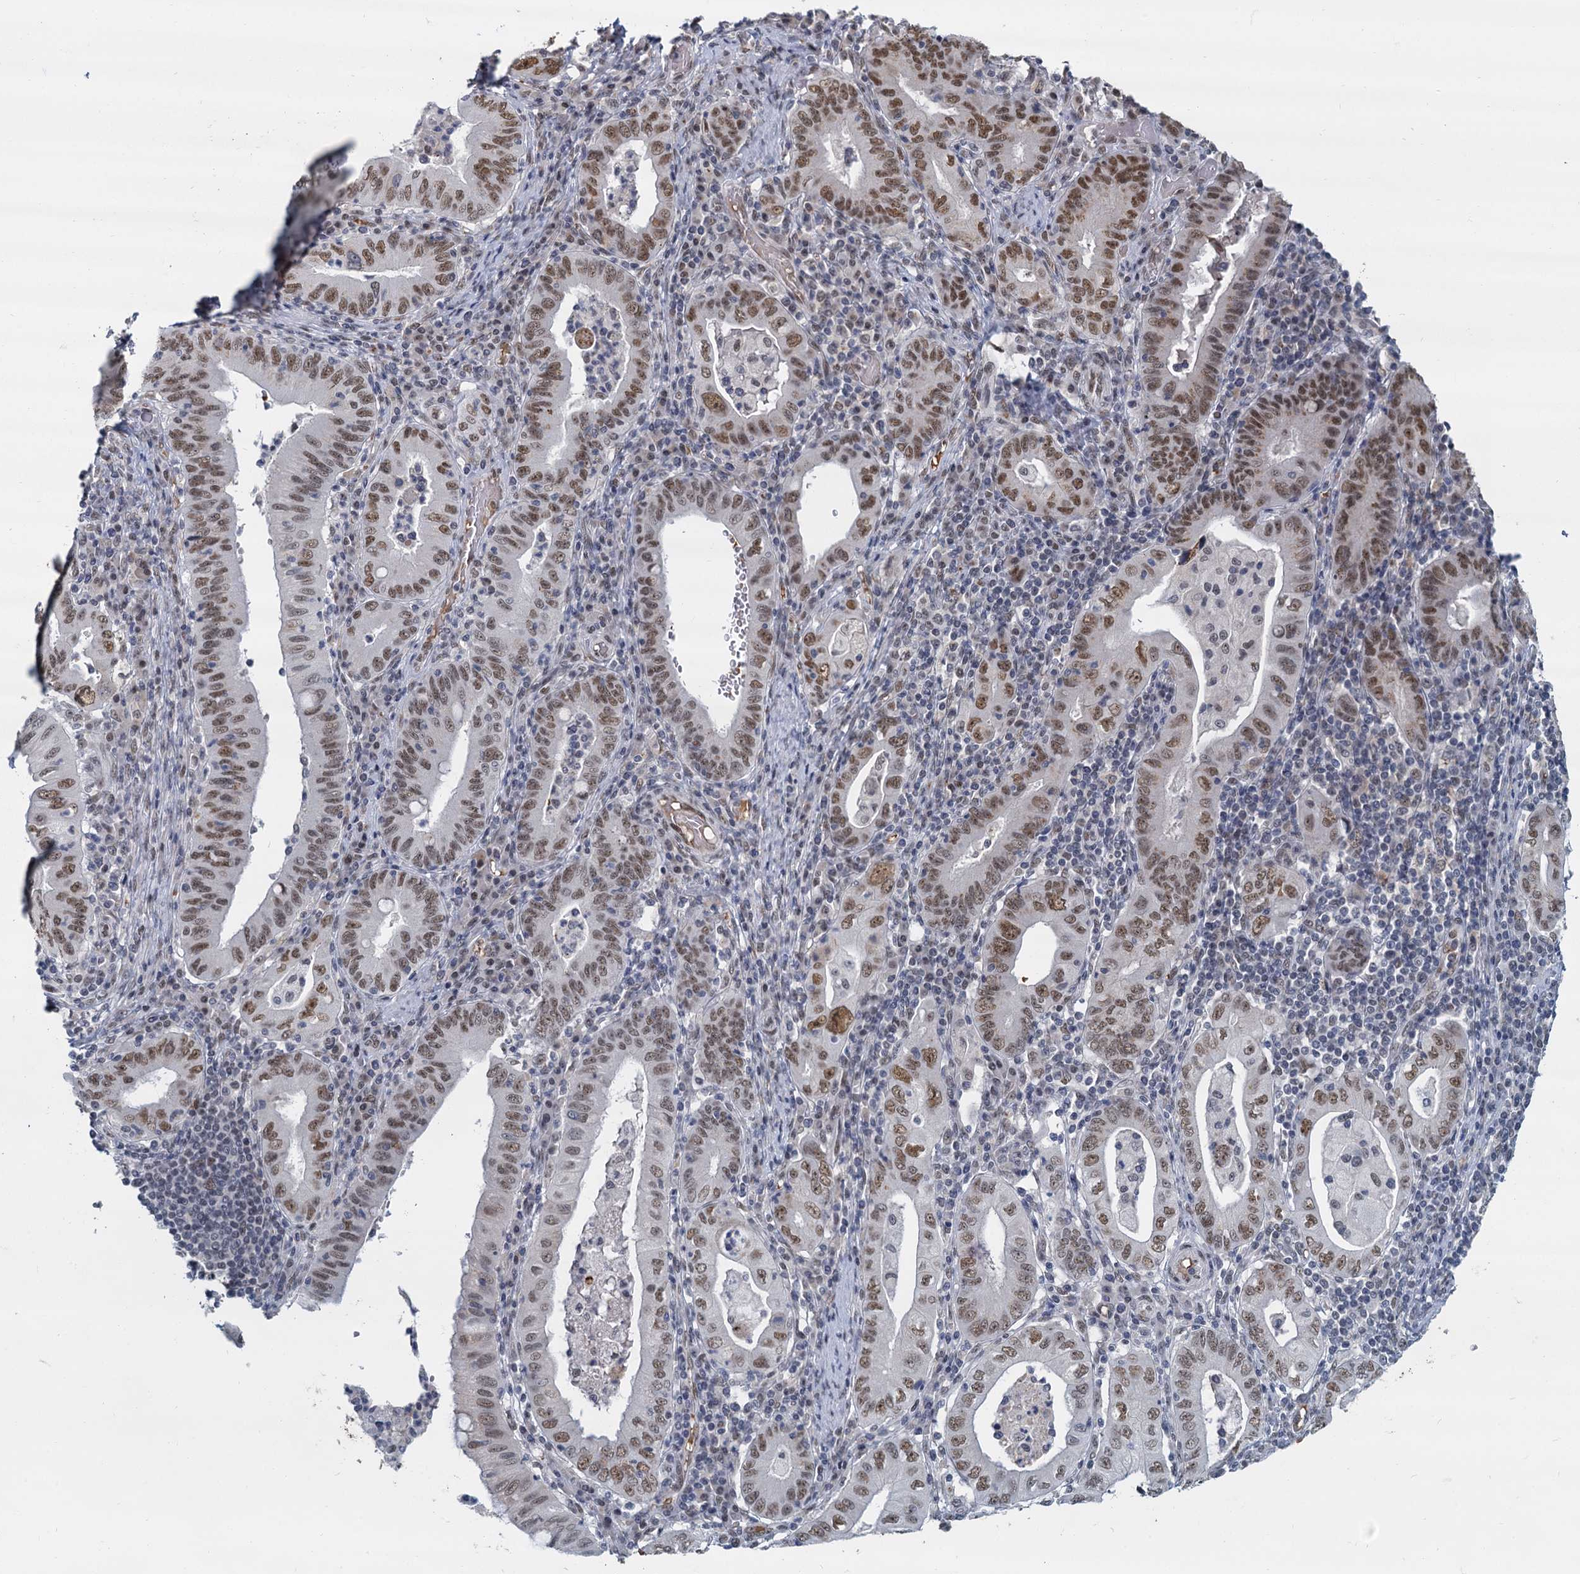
{"staining": {"intensity": "strong", "quantity": ">75%", "location": "nuclear"}, "tissue": "stomach cancer", "cell_type": "Tumor cells", "image_type": "cancer", "snomed": [{"axis": "morphology", "description": "Normal tissue, NOS"}, {"axis": "morphology", "description": "Adenocarcinoma, NOS"}, {"axis": "topography", "description": "Esophagus"}, {"axis": "topography", "description": "Stomach, upper"}, {"axis": "topography", "description": "Peripheral nerve tissue"}], "caption": "A high amount of strong nuclear positivity is appreciated in about >75% of tumor cells in stomach adenocarcinoma tissue.", "gene": "RPRD1A", "patient": {"sex": "male", "age": 62}}